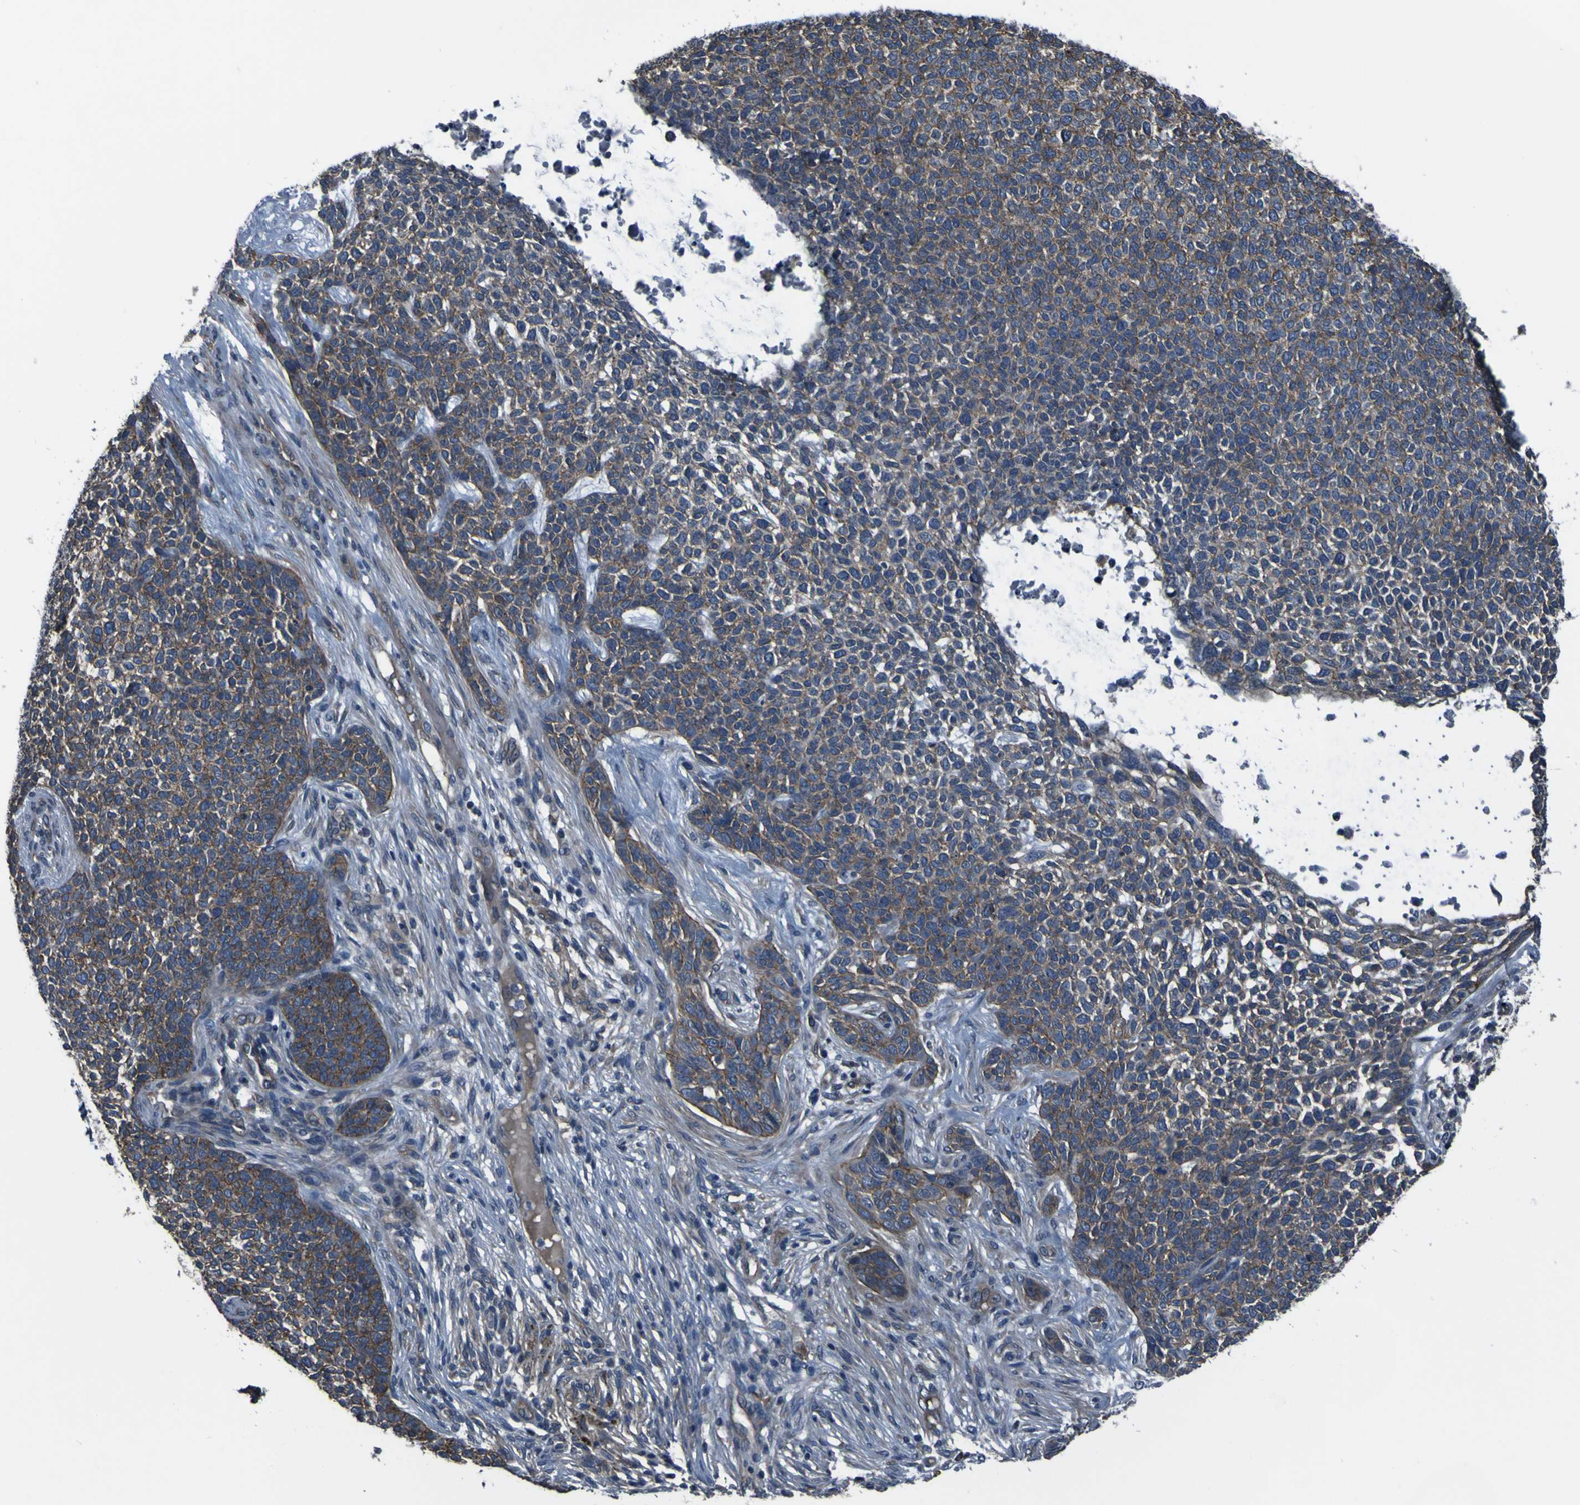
{"staining": {"intensity": "moderate", "quantity": ">75%", "location": "cytoplasmic/membranous"}, "tissue": "skin cancer", "cell_type": "Tumor cells", "image_type": "cancer", "snomed": [{"axis": "morphology", "description": "Basal cell carcinoma"}, {"axis": "topography", "description": "Skin"}], "caption": "Protein analysis of skin cancer tissue demonstrates moderate cytoplasmic/membranous staining in approximately >75% of tumor cells.", "gene": "GRAMD1A", "patient": {"sex": "female", "age": 84}}